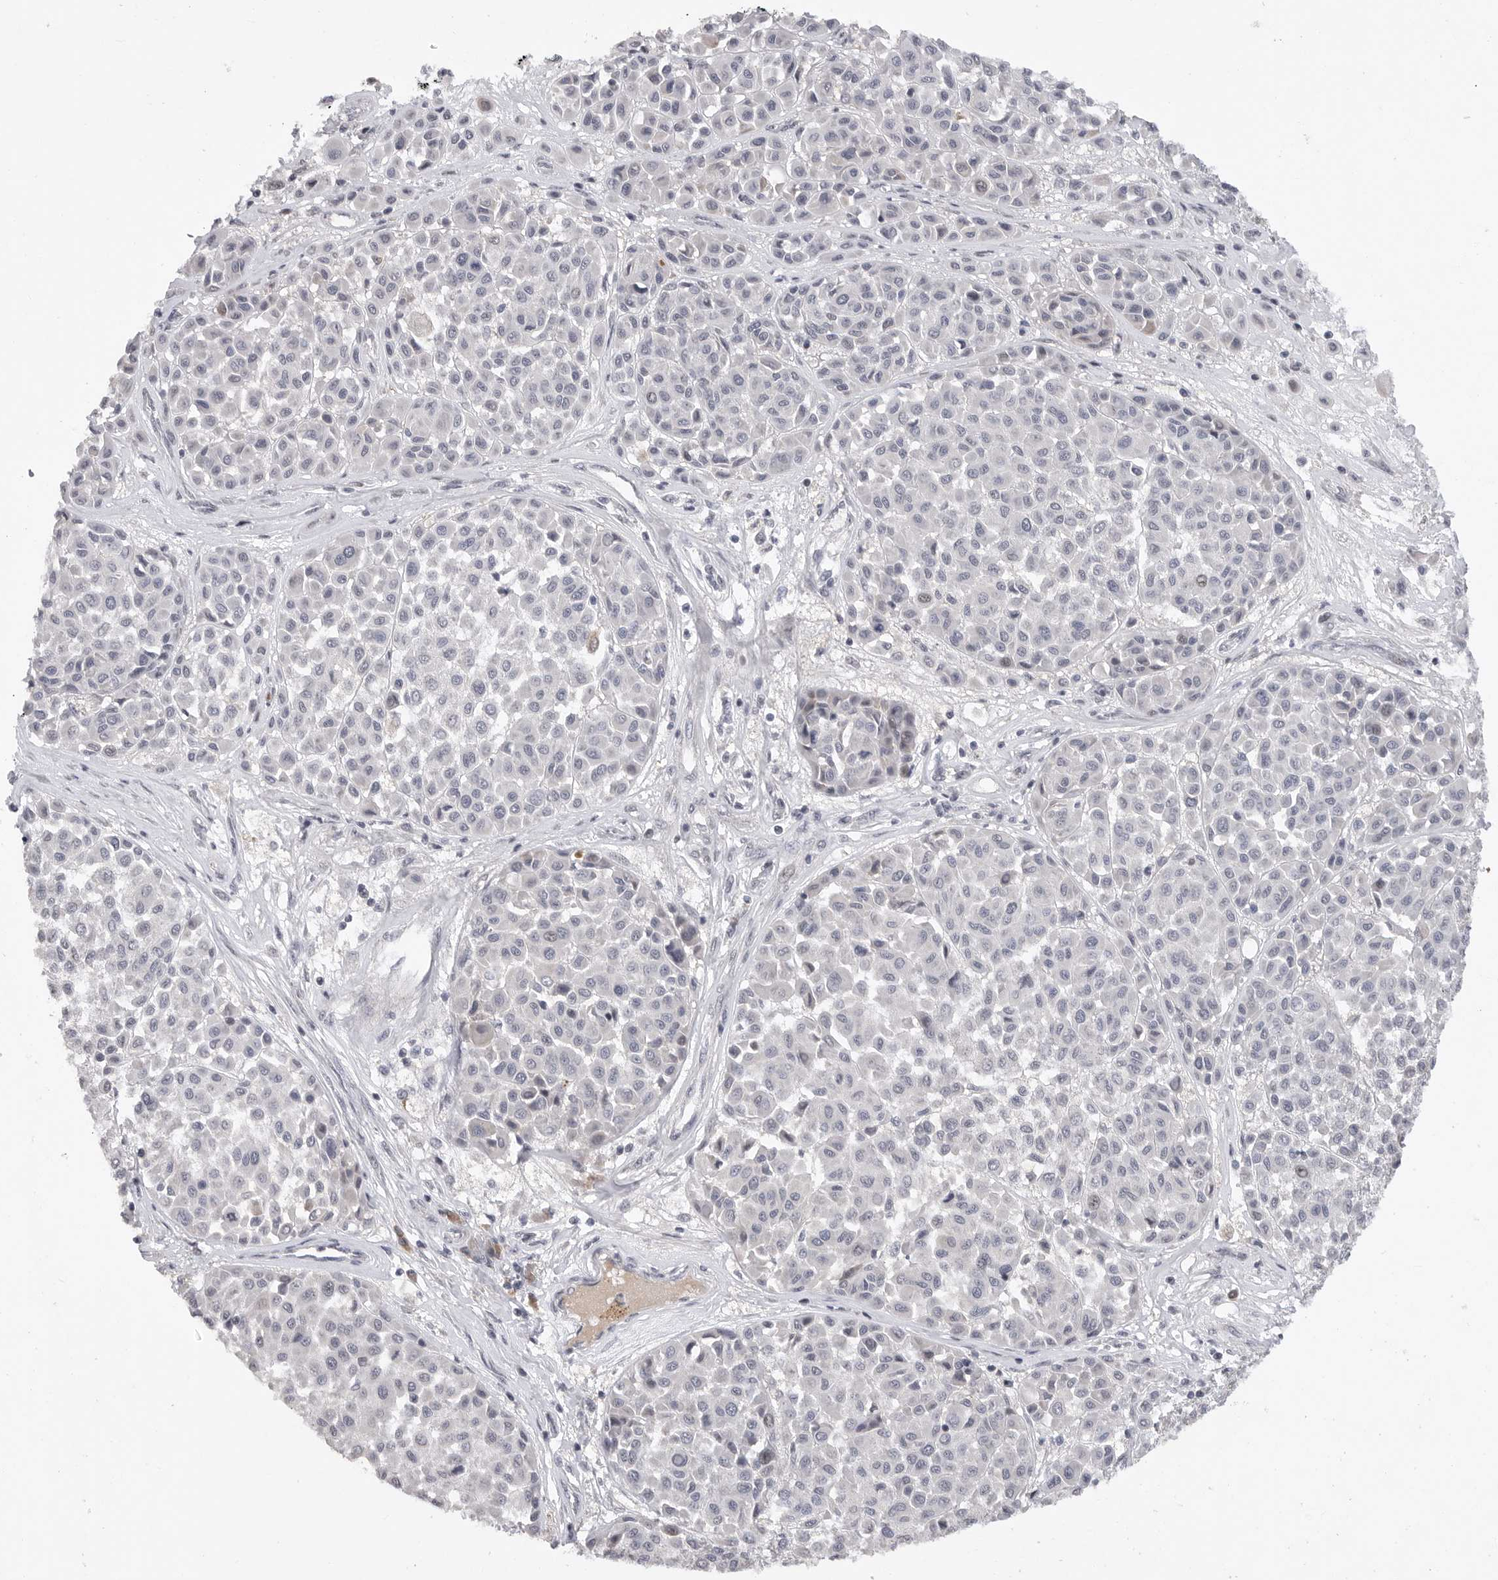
{"staining": {"intensity": "negative", "quantity": "none", "location": "none"}, "tissue": "melanoma", "cell_type": "Tumor cells", "image_type": "cancer", "snomed": [{"axis": "morphology", "description": "Malignant melanoma, Metastatic site"}, {"axis": "topography", "description": "Soft tissue"}], "caption": "IHC of melanoma exhibits no expression in tumor cells. The staining was performed using DAB (3,3'-diaminobenzidine) to visualize the protein expression in brown, while the nuclei were stained in blue with hematoxylin (Magnification: 20x).", "gene": "FBXO43", "patient": {"sex": "male", "age": 41}}